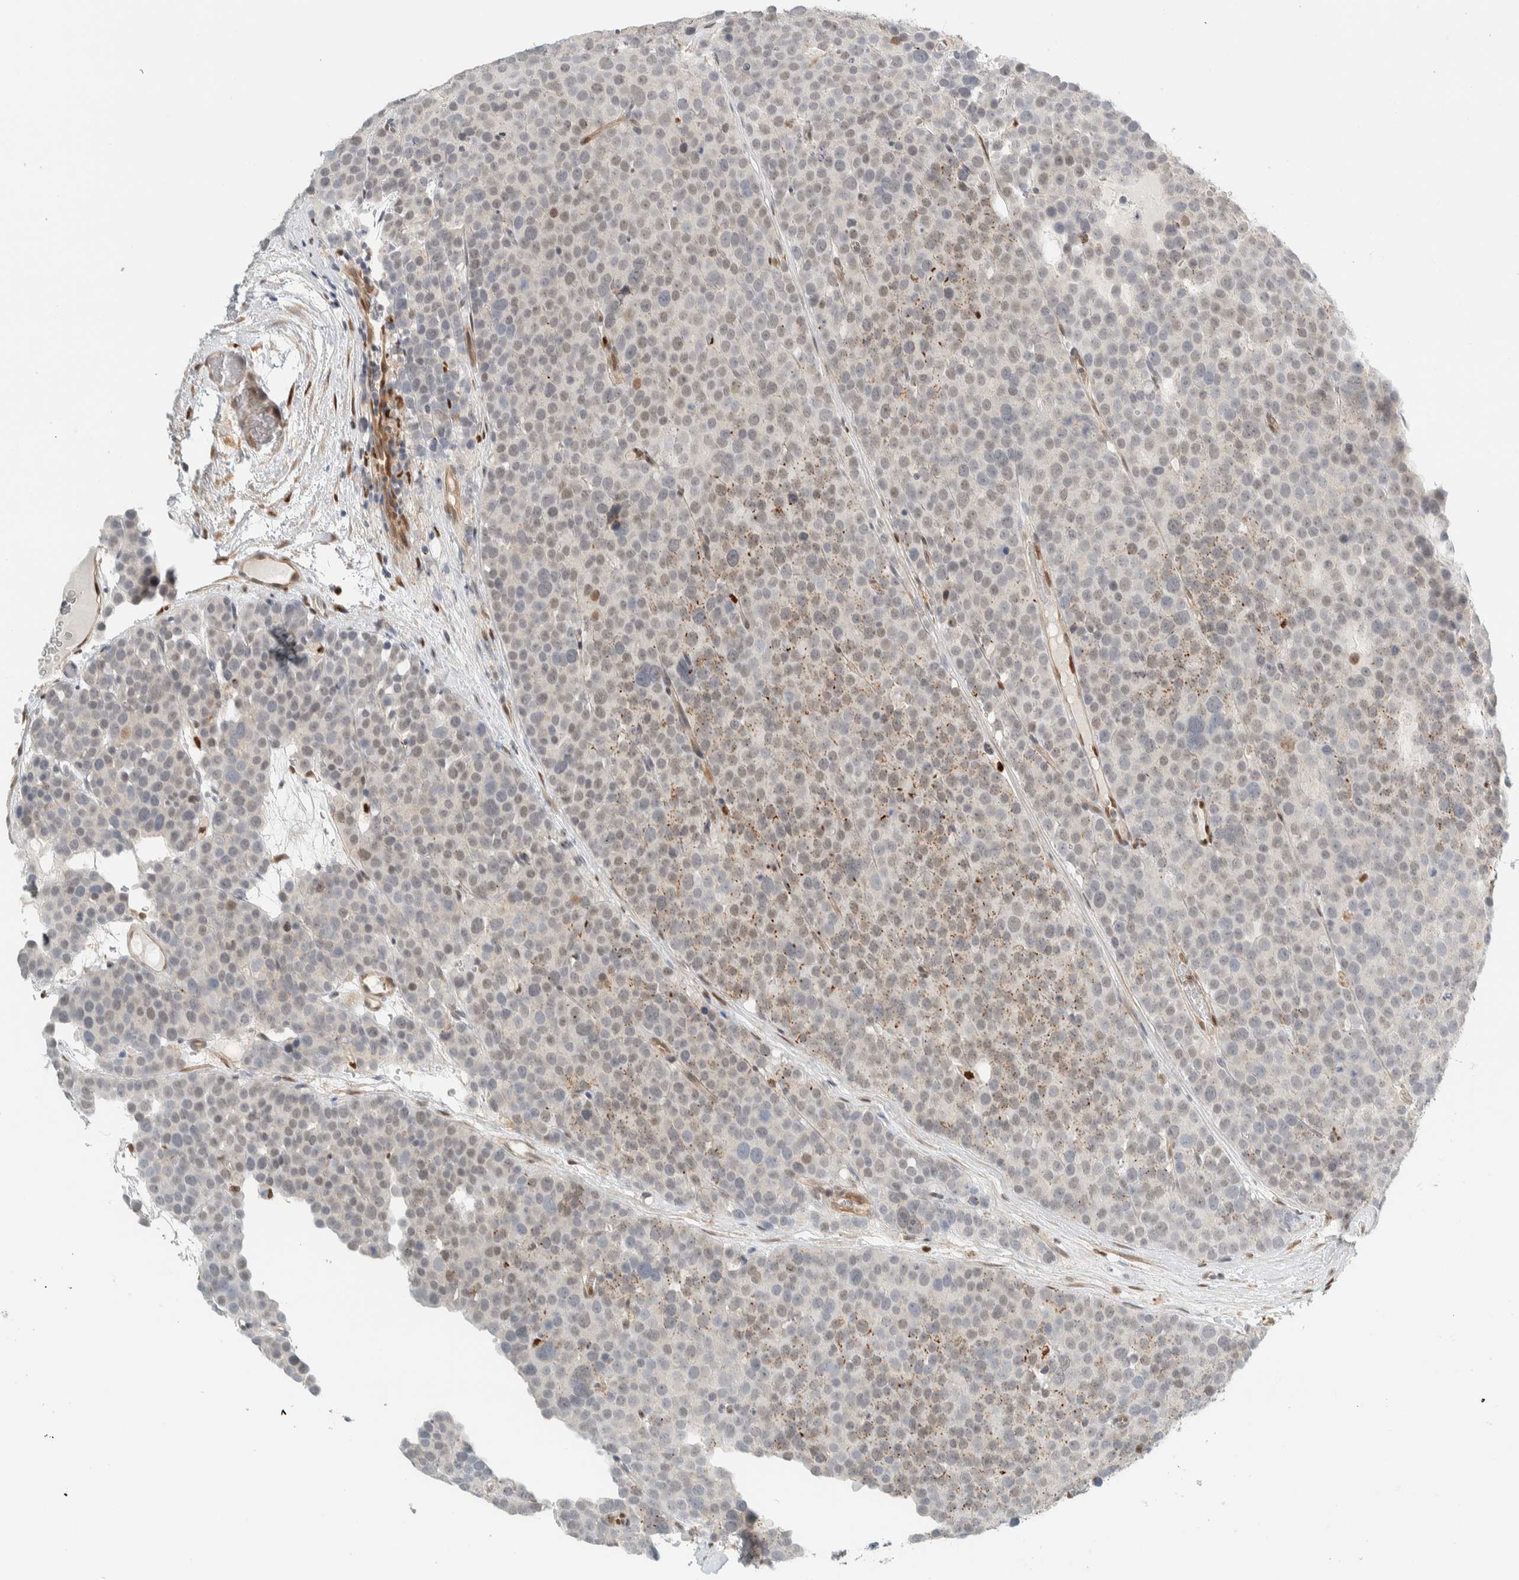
{"staining": {"intensity": "weak", "quantity": "25%-75%", "location": "cytoplasmic/membranous"}, "tissue": "testis cancer", "cell_type": "Tumor cells", "image_type": "cancer", "snomed": [{"axis": "morphology", "description": "Seminoma, NOS"}, {"axis": "topography", "description": "Testis"}], "caption": "Human seminoma (testis) stained for a protein (brown) displays weak cytoplasmic/membranous positive expression in about 25%-75% of tumor cells.", "gene": "TFE3", "patient": {"sex": "male", "age": 71}}